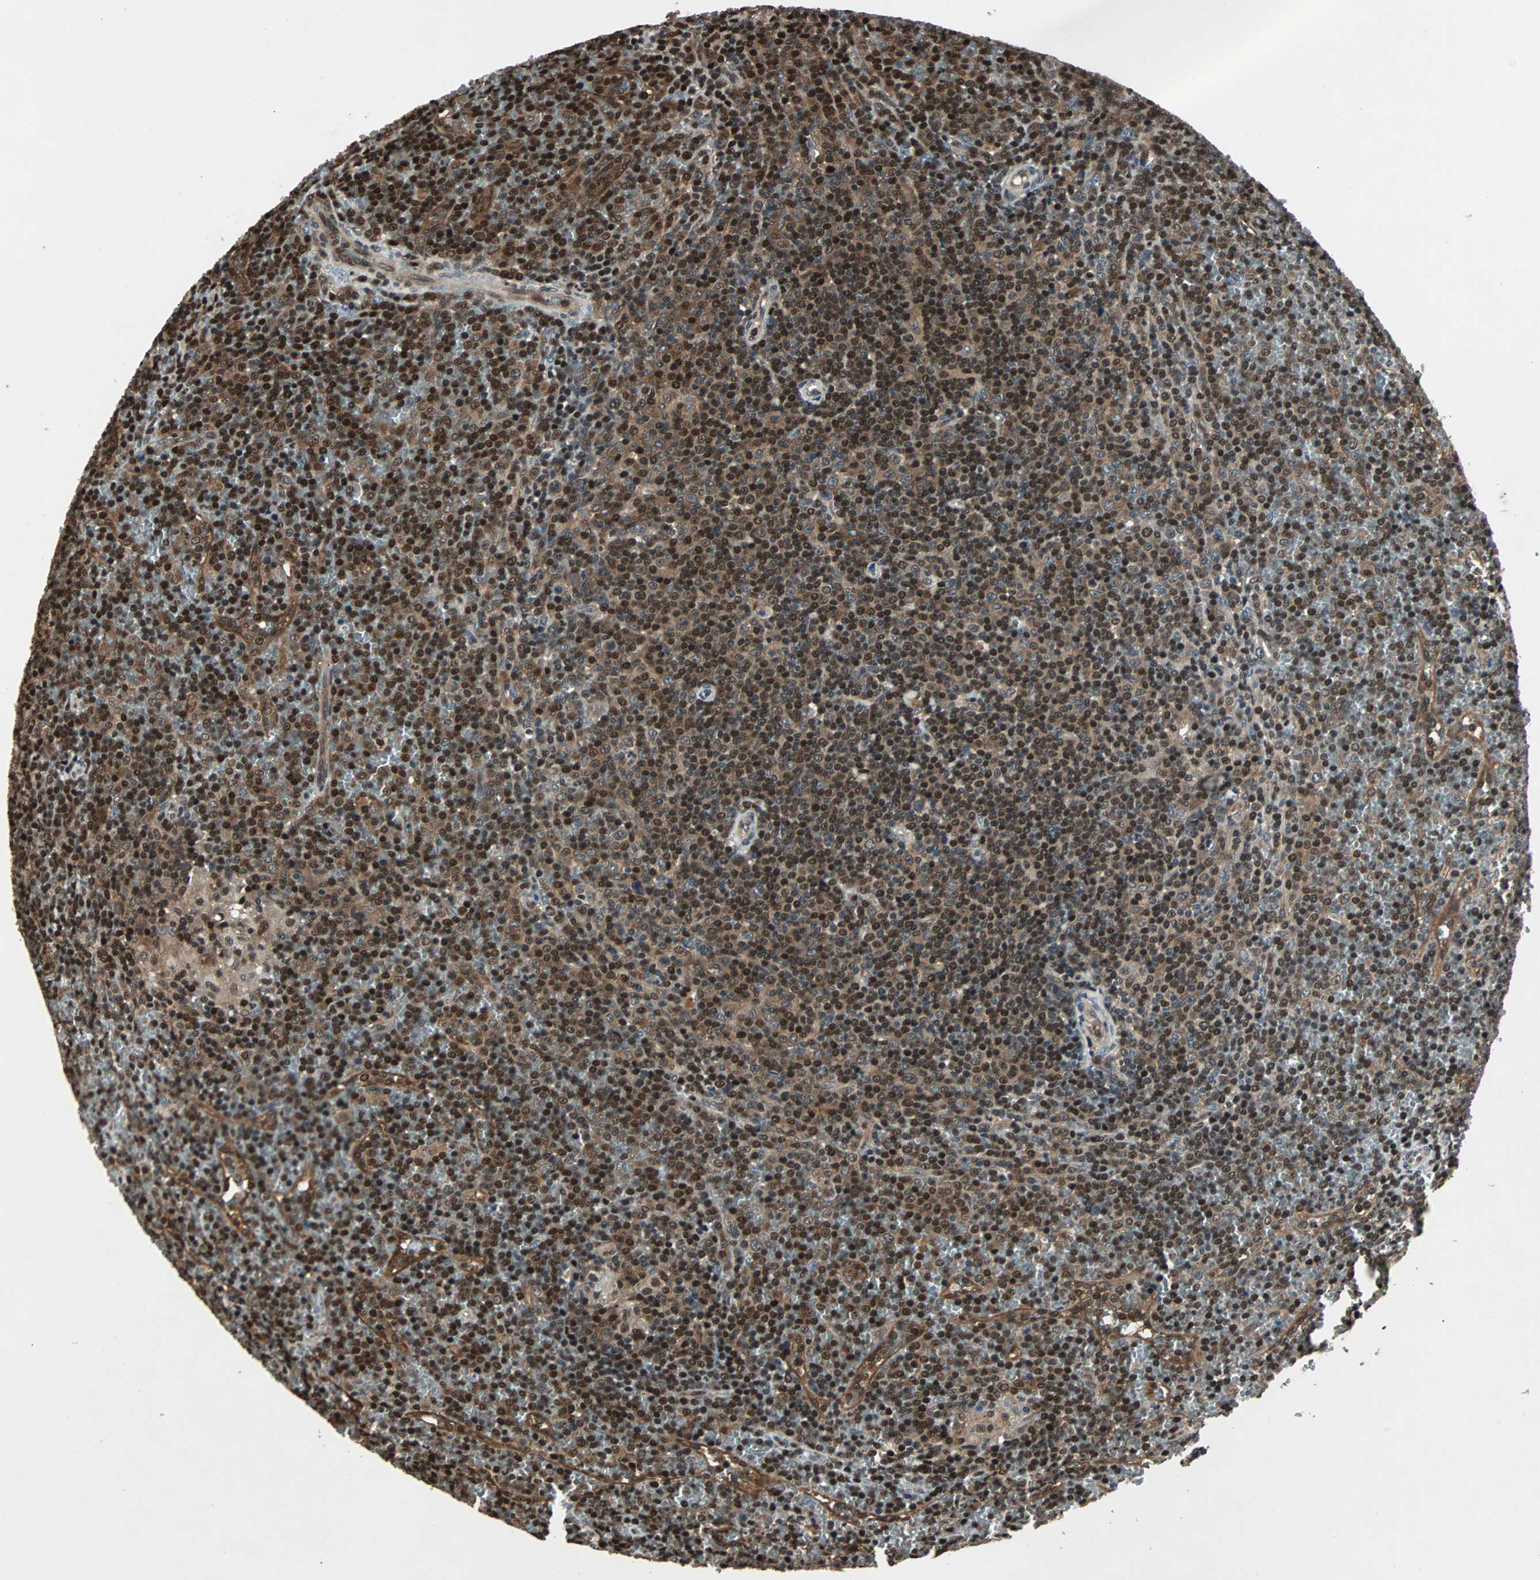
{"staining": {"intensity": "moderate", "quantity": ">75%", "location": "cytoplasmic/membranous,nuclear"}, "tissue": "lymphoma", "cell_type": "Tumor cells", "image_type": "cancer", "snomed": [{"axis": "morphology", "description": "Malignant lymphoma, non-Hodgkin's type, Low grade"}, {"axis": "topography", "description": "Spleen"}], "caption": "This image shows IHC staining of low-grade malignant lymphoma, non-Hodgkin's type, with medium moderate cytoplasmic/membranous and nuclear positivity in approximately >75% of tumor cells.", "gene": "ACLY", "patient": {"sex": "female", "age": 19}}